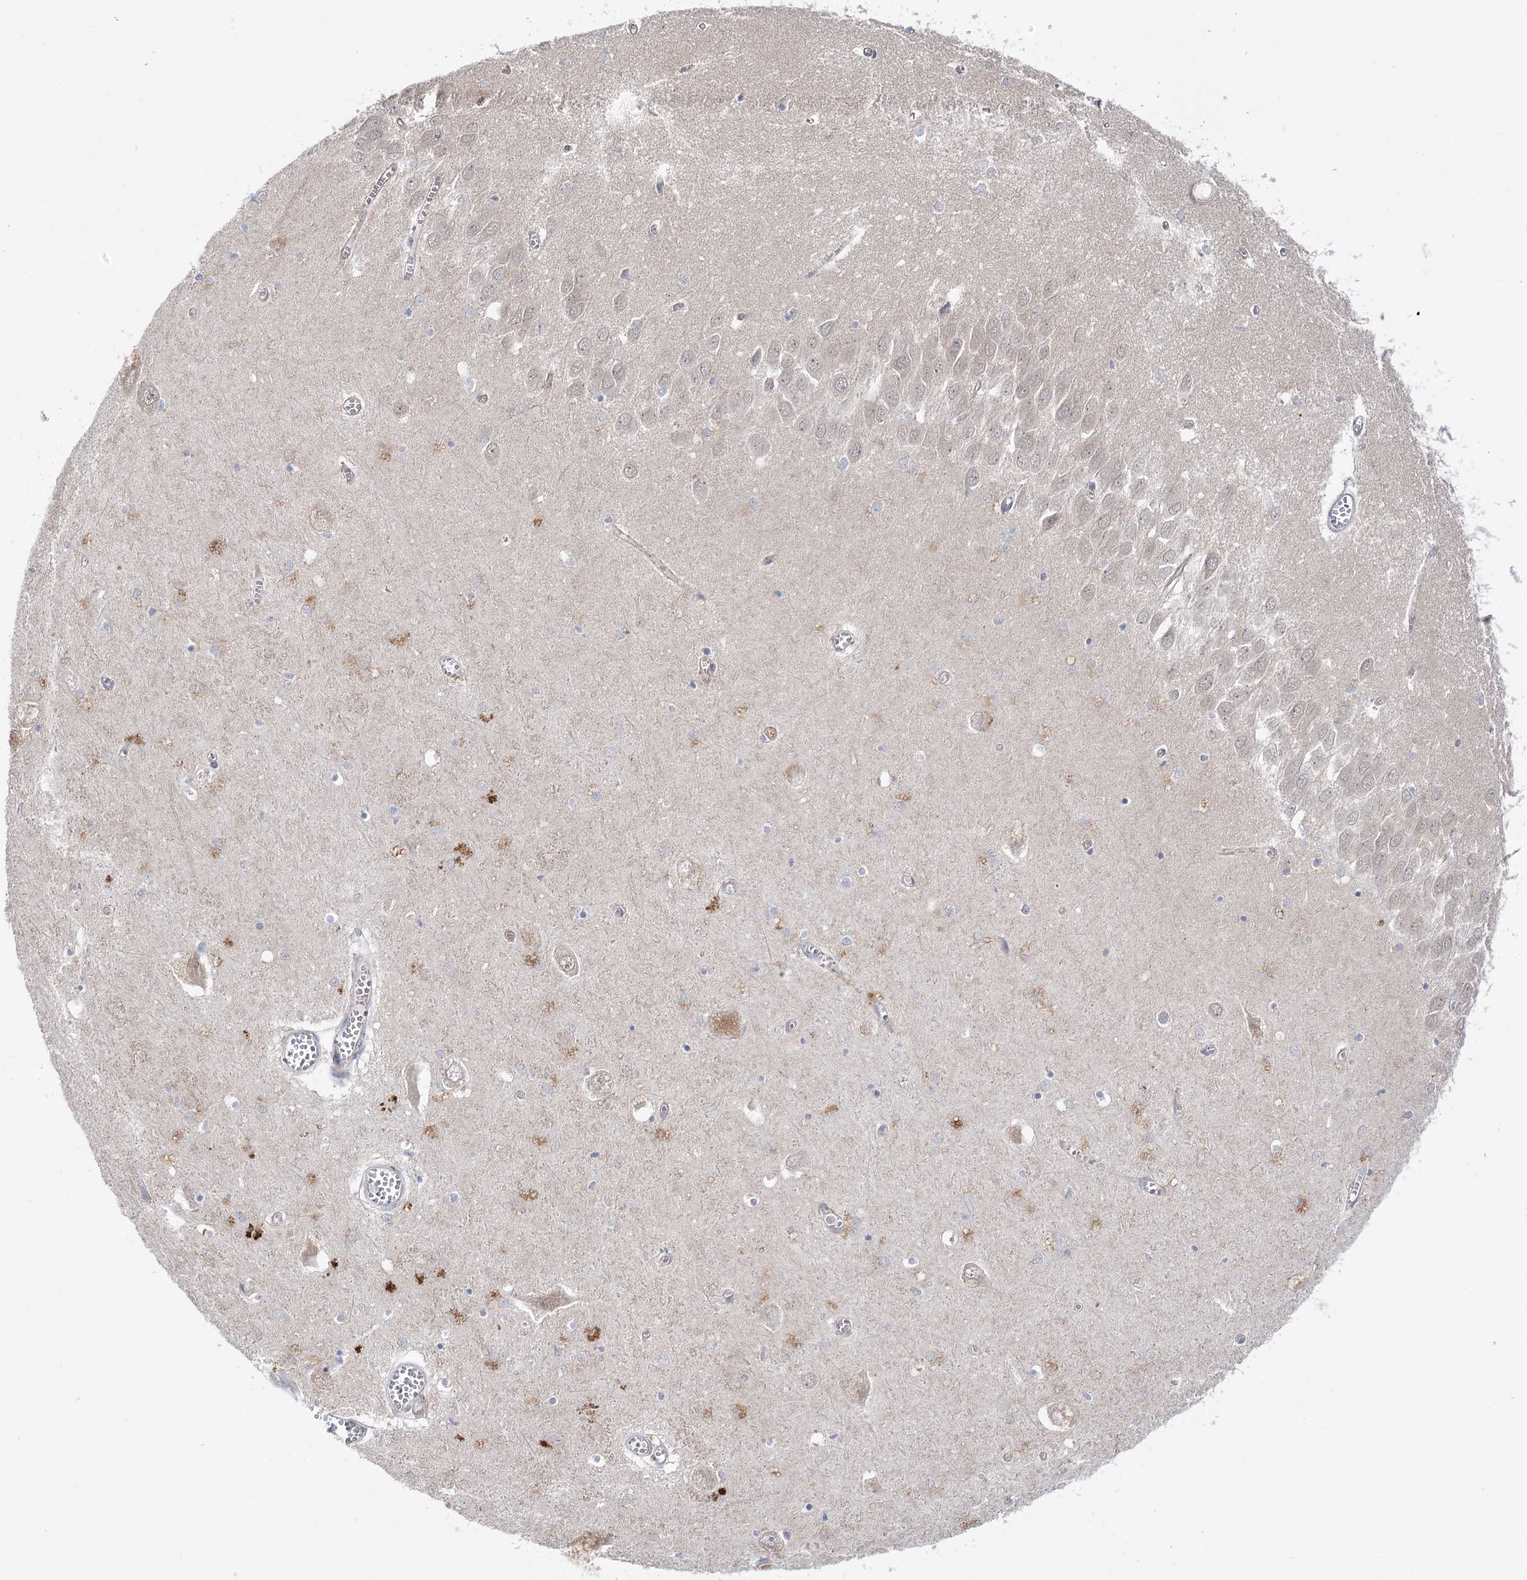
{"staining": {"intensity": "negative", "quantity": "none", "location": "none"}, "tissue": "hippocampus", "cell_type": "Glial cells", "image_type": "normal", "snomed": [{"axis": "morphology", "description": "Normal tissue, NOS"}, {"axis": "topography", "description": "Hippocampus"}], "caption": "Immunohistochemistry of normal human hippocampus reveals no positivity in glial cells.", "gene": "ARHGAP32", "patient": {"sex": "male", "age": 70}}